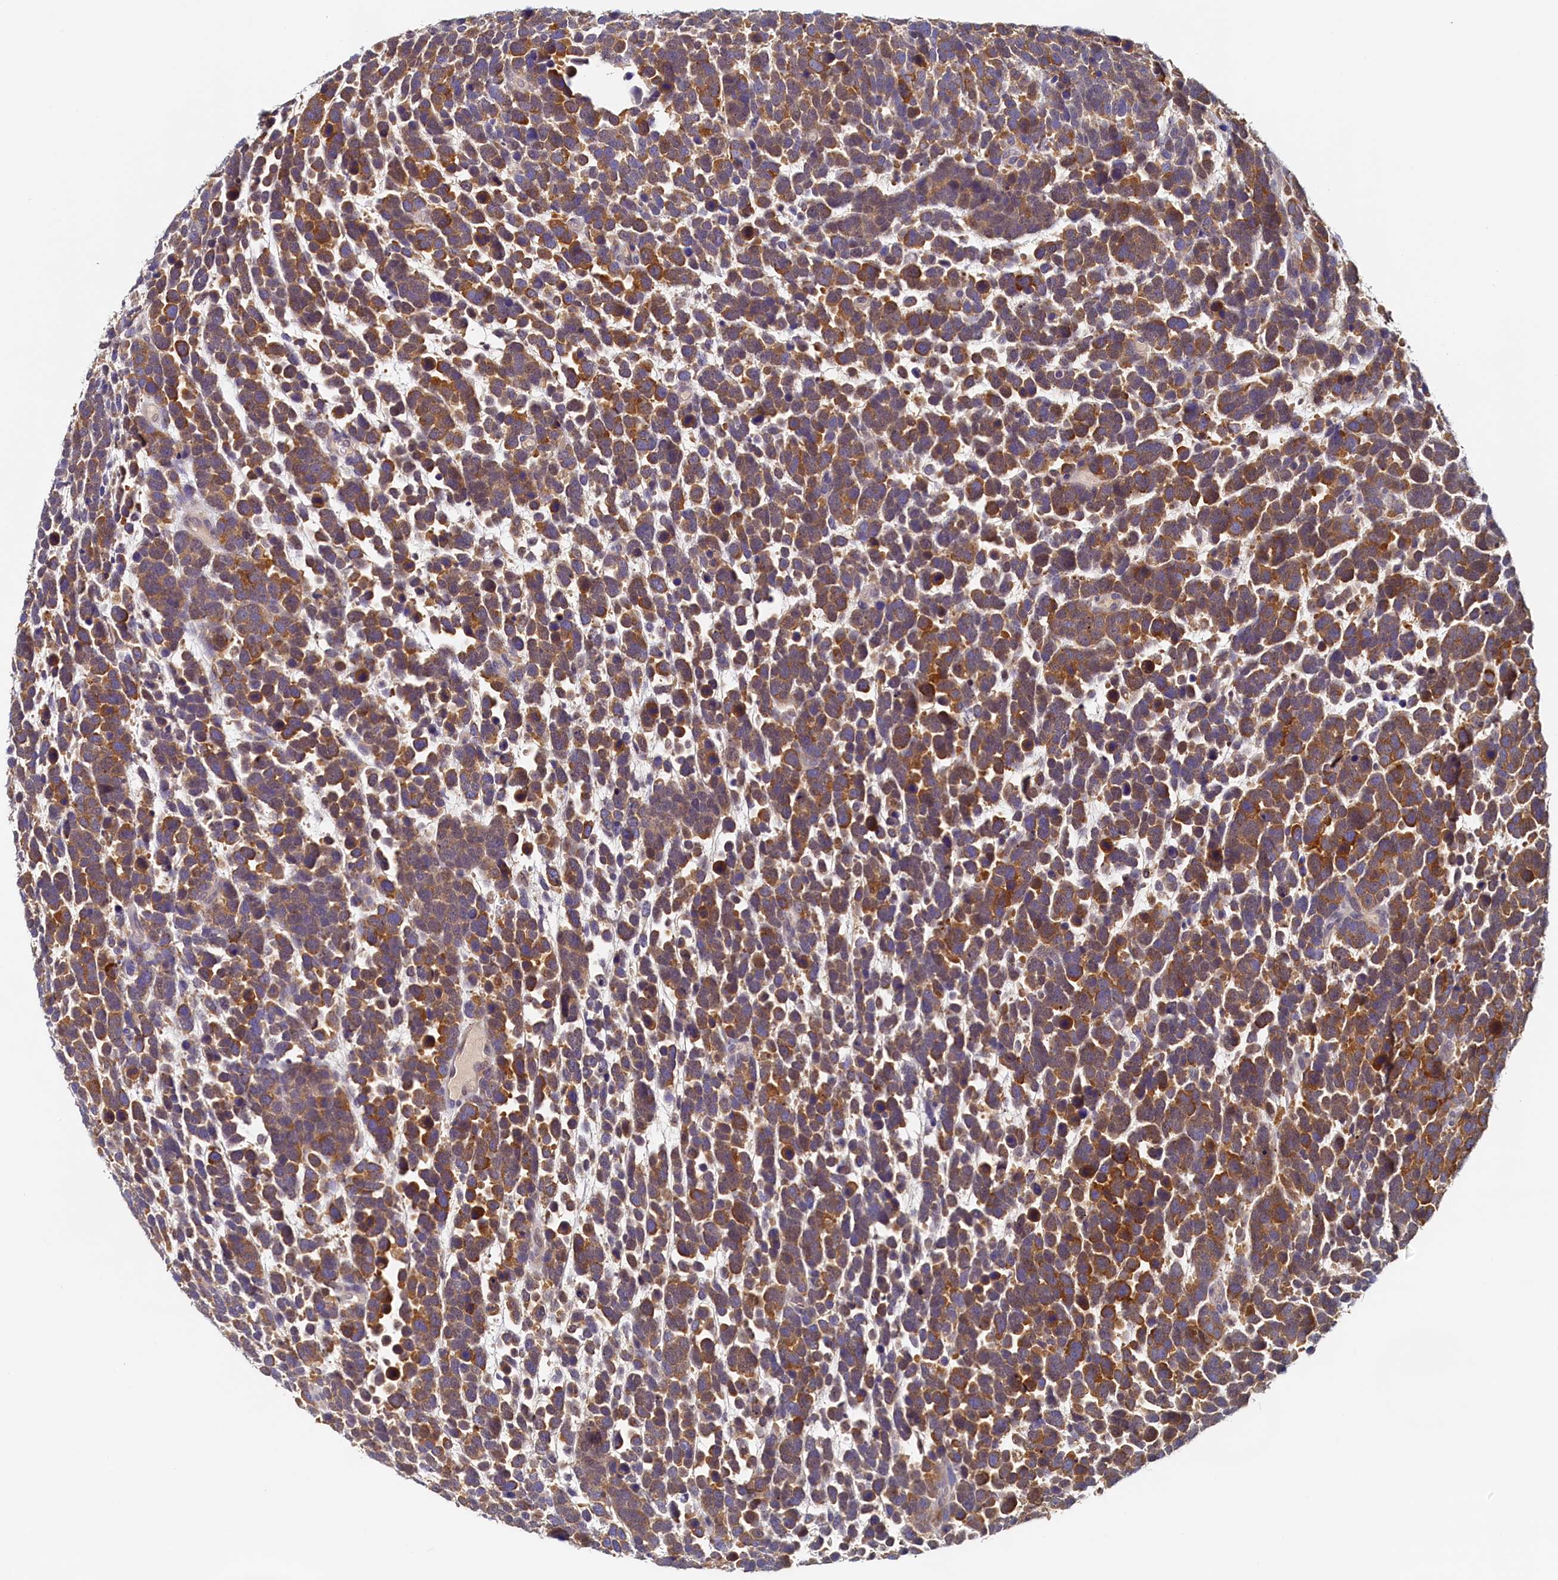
{"staining": {"intensity": "moderate", "quantity": ">75%", "location": "cytoplasmic/membranous"}, "tissue": "urothelial cancer", "cell_type": "Tumor cells", "image_type": "cancer", "snomed": [{"axis": "morphology", "description": "Urothelial carcinoma, High grade"}, {"axis": "topography", "description": "Urinary bladder"}], "caption": "Immunohistochemical staining of human urothelial cancer exhibits moderate cytoplasmic/membranous protein expression in about >75% of tumor cells. (Stains: DAB (3,3'-diaminobenzidine) in brown, nuclei in blue, Microscopy: brightfield microscopy at high magnification).", "gene": "PAAF1", "patient": {"sex": "female", "age": 82}}